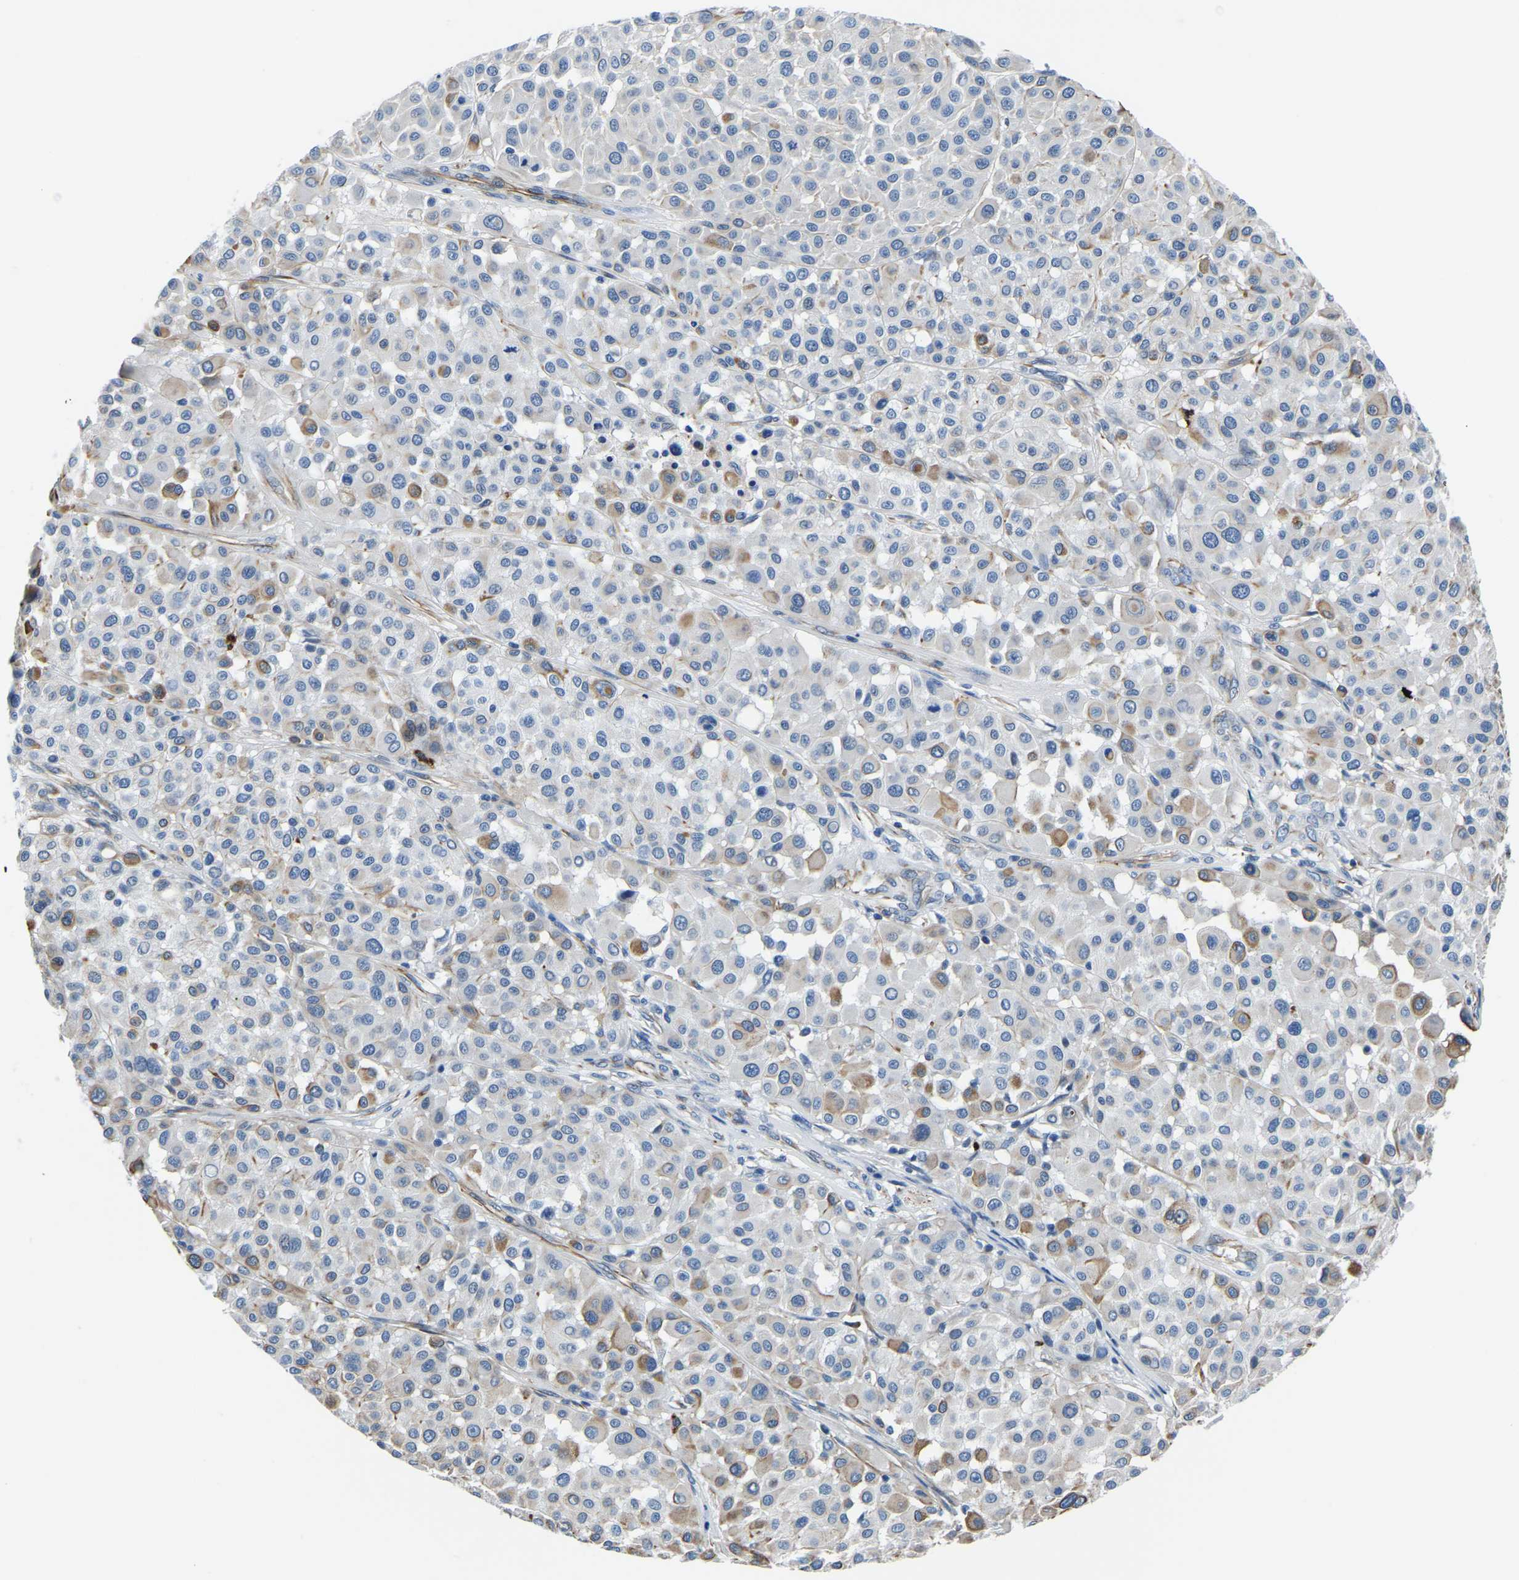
{"staining": {"intensity": "negative", "quantity": "none", "location": "none"}, "tissue": "melanoma", "cell_type": "Tumor cells", "image_type": "cancer", "snomed": [{"axis": "morphology", "description": "Malignant melanoma, Metastatic site"}, {"axis": "topography", "description": "Soft tissue"}], "caption": "High magnification brightfield microscopy of melanoma stained with DAB (brown) and counterstained with hematoxylin (blue): tumor cells show no significant expression.", "gene": "MS4A3", "patient": {"sex": "male", "age": 41}}